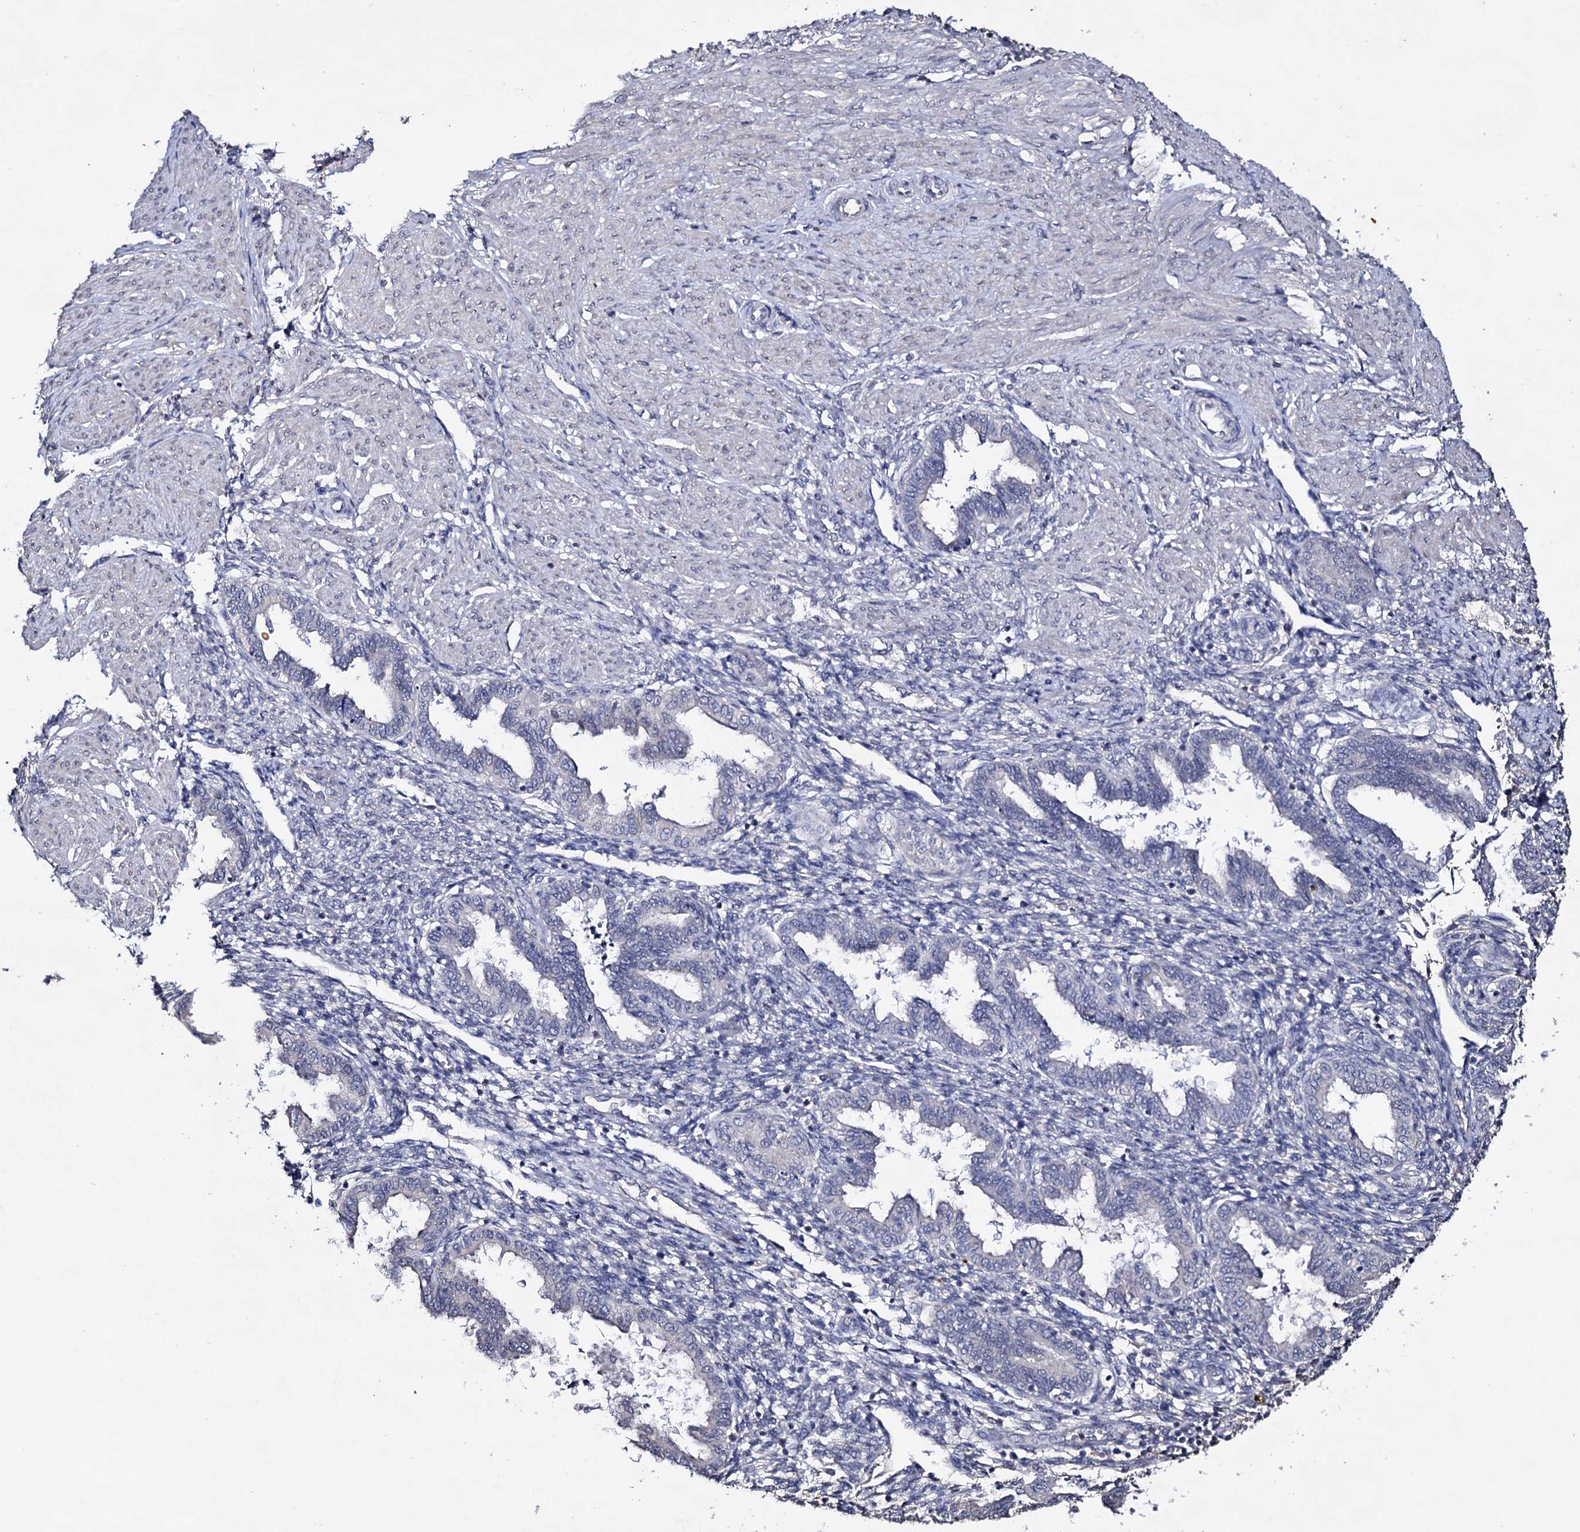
{"staining": {"intensity": "negative", "quantity": "none", "location": "none"}, "tissue": "endometrium", "cell_type": "Cells in endometrial stroma", "image_type": "normal", "snomed": [{"axis": "morphology", "description": "Normal tissue, NOS"}, {"axis": "topography", "description": "Endometrium"}], "caption": "Immunohistochemistry of unremarkable endometrium shows no positivity in cells in endometrial stroma. (DAB immunohistochemistry, high magnification).", "gene": "PLIN1", "patient": {"sex": "female", "age": 33}}